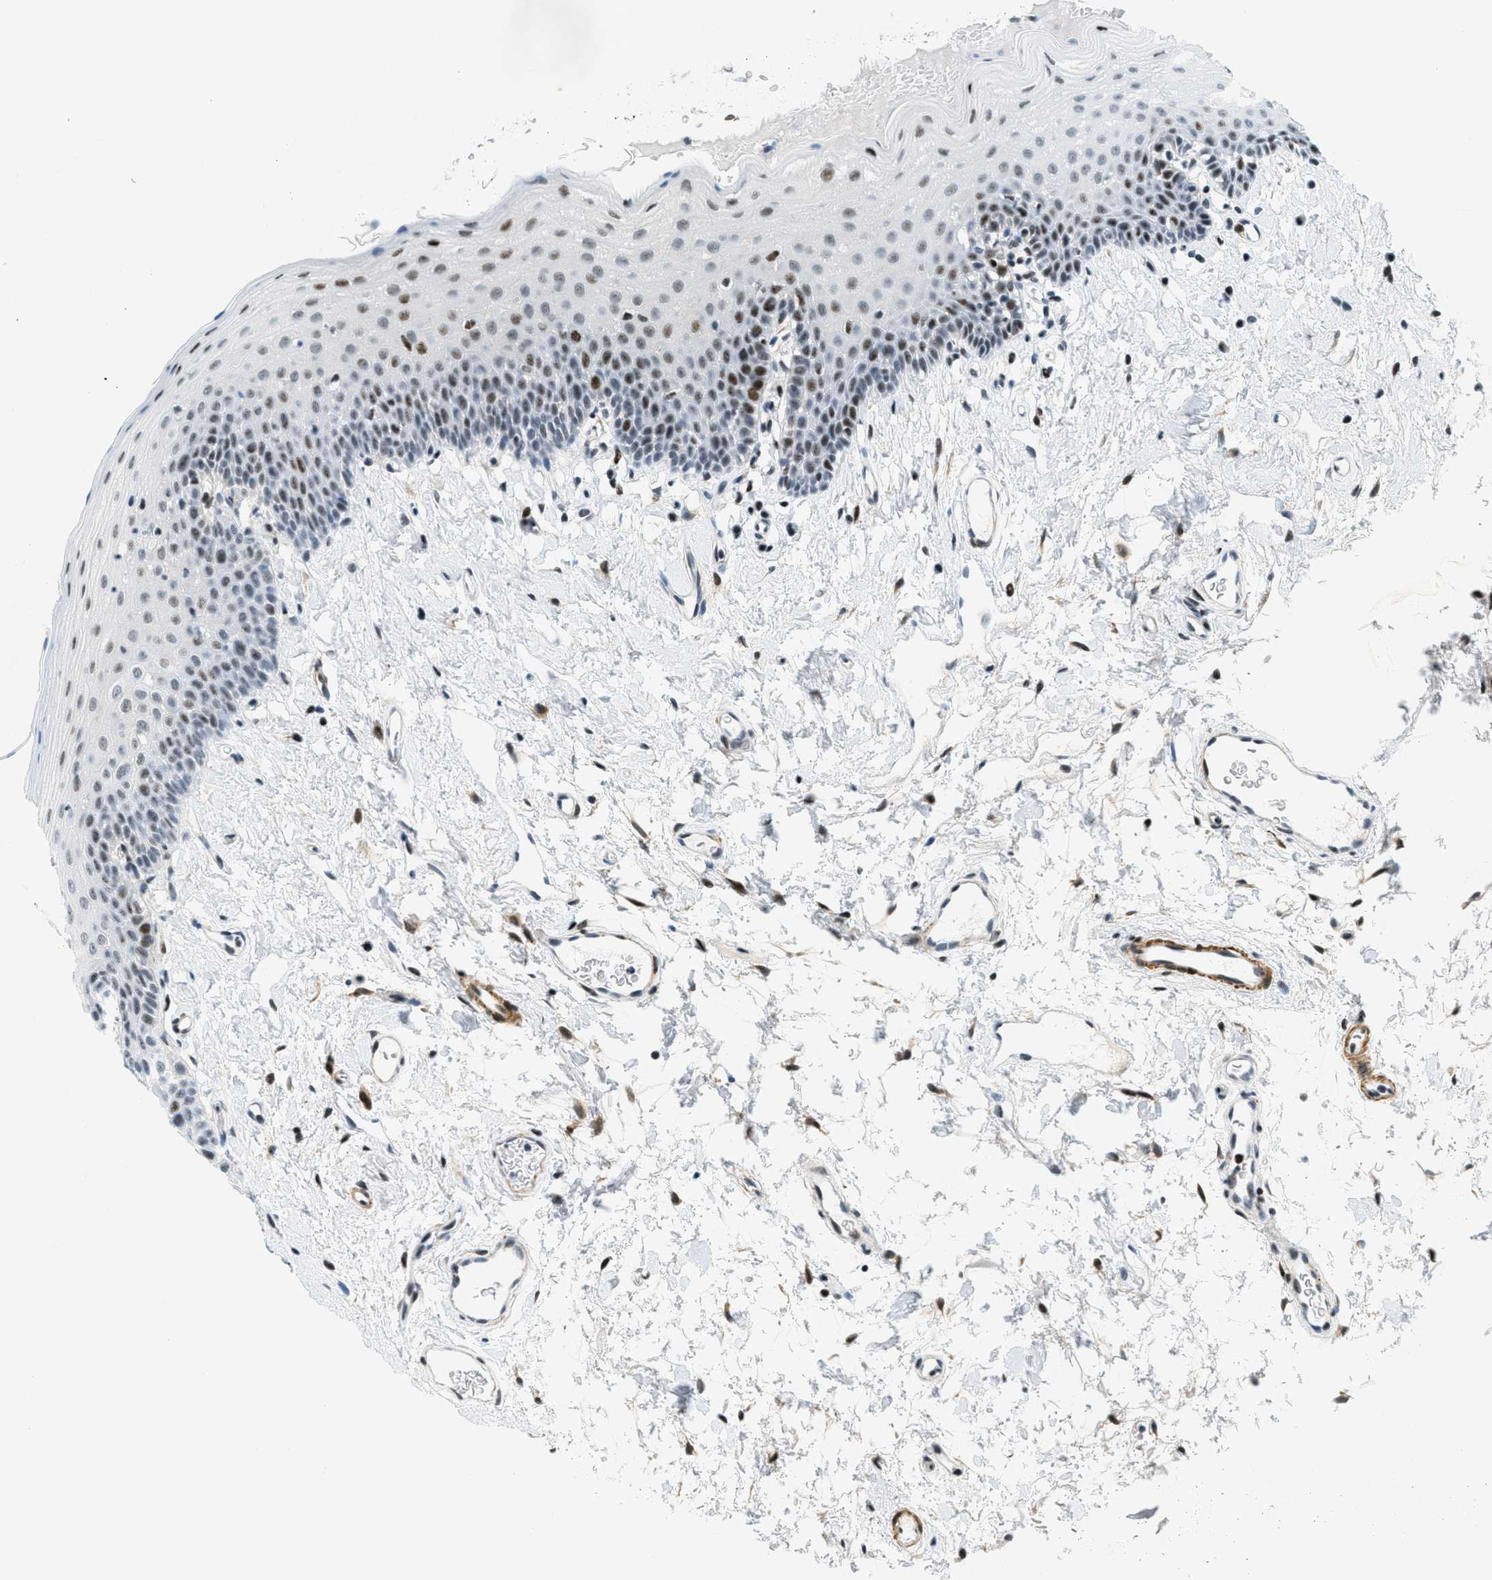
{"staining": {"intensity": "strong", "quantity": "25%-75%", "location": "nuclear"}, "tissue": "oral mucosa", "cell_type": "Squamous epithelial cells", "image_type": "normal", "snomed": [{"axis": "morphology", "description": "Normal tissue, NOS"}, {"axis": "topography", "description": "Oral tissue"}], "caption": "Protein expression analysis of unremarkable oral mucosa reveals strong nuclear positivity in about 25%-75% of squamous epithelial cells. Nuclei are stained in blue.", "gene": "ZDHHC23", "patient": {"sex": "male", "age": 66}}